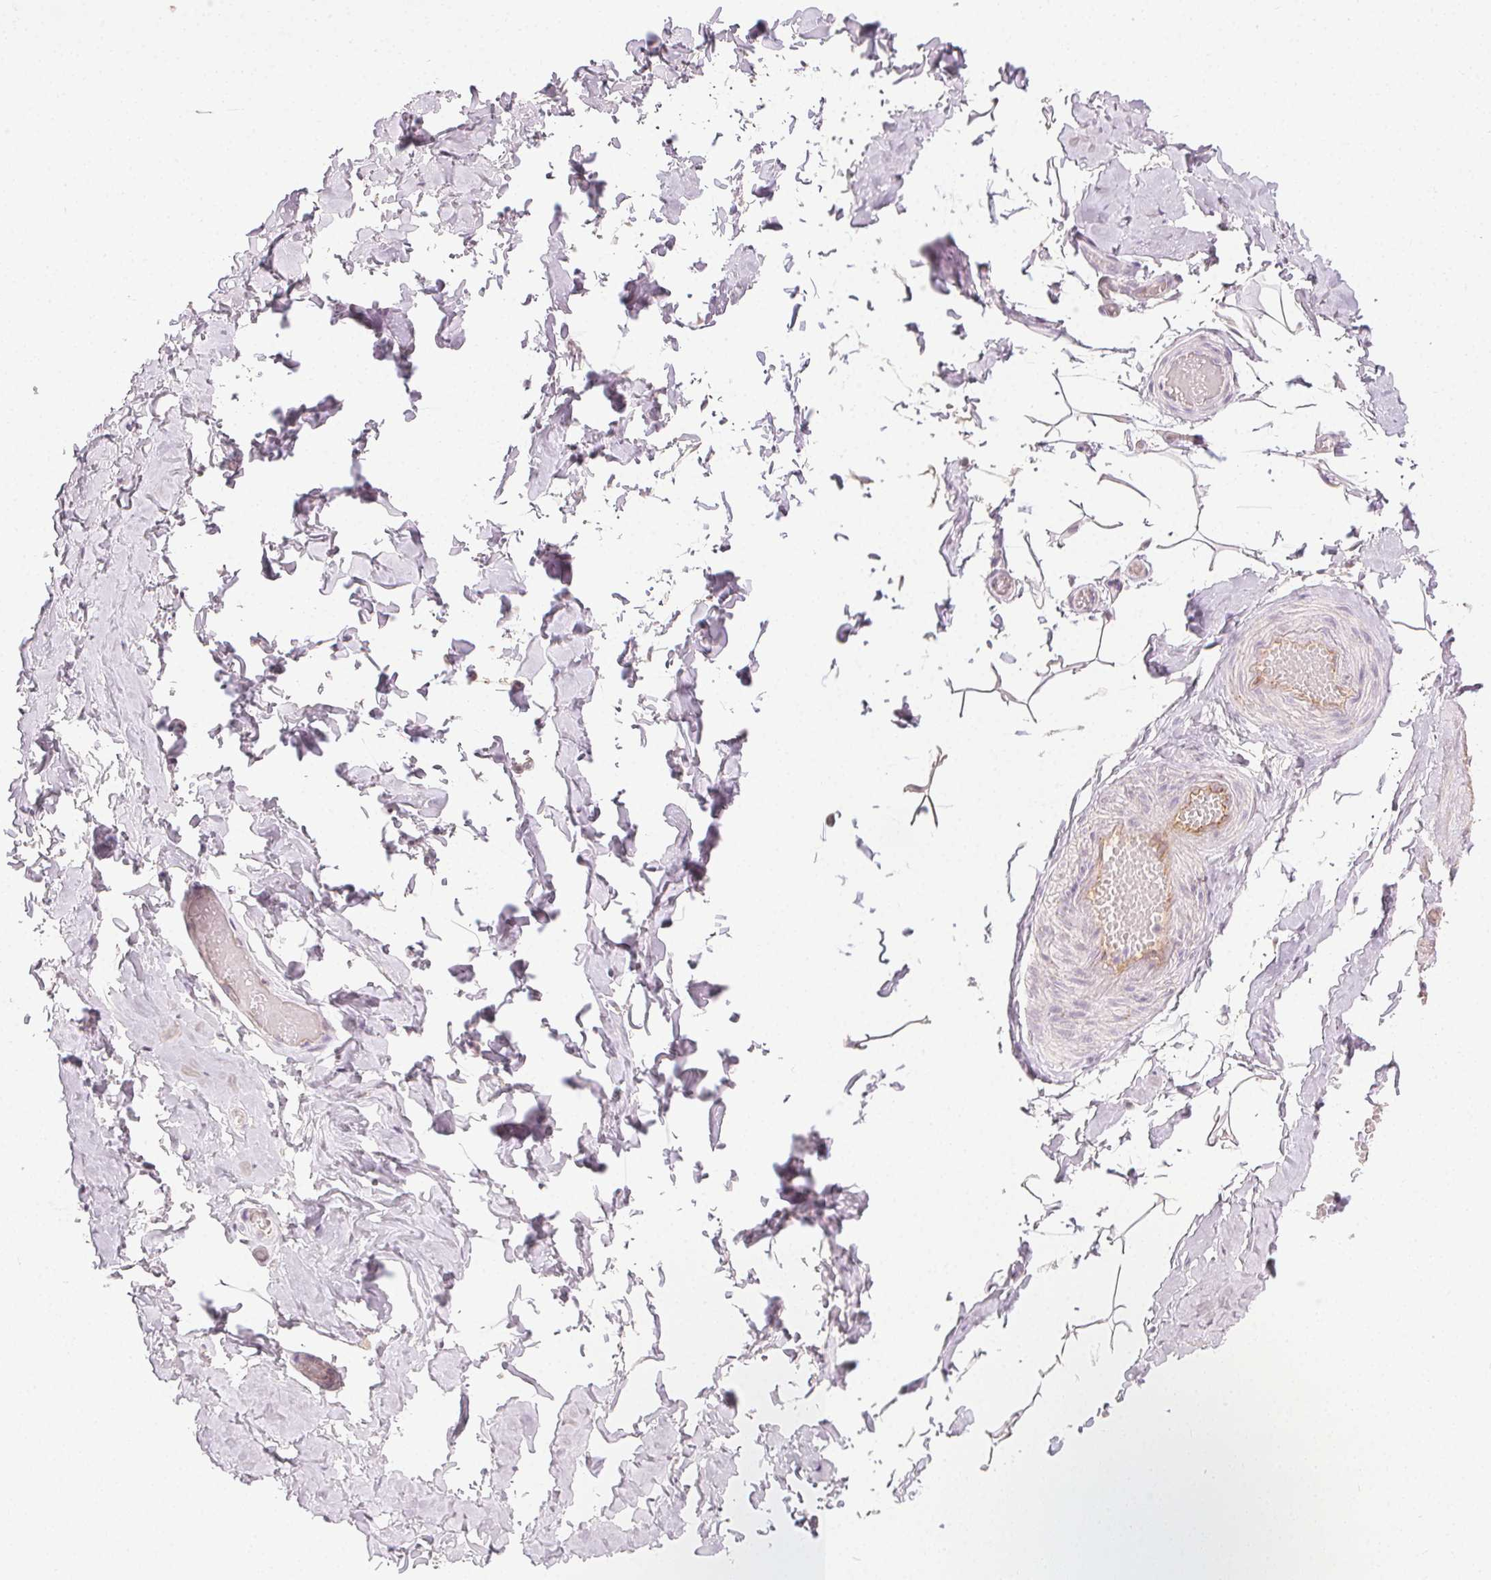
{"staining": {"intensity": "weak", "quantity": "<25%", "location": "cytoplasmic/membranous"}, "tissue": "adipose tissue", "cell_type": "Adipocytes", "image_type": "normal", "snomed": [{"axis": "morphology", "description": "Normal tissue, NOS"}, {"axis": "topography", "description": "Soft tissue"}, {"axis": "topography", "description": "Adipose tissue"}, {"axis": "topography", "description": "Vascular tissue"}, {"axis": "topography", "description": "Peripheral nerve tissue"}], "caption": "Micrograph shows no significant protein staining in adipocytes of benign adipose tissue. The staining is performed using DAB (3,3'-diaminobenzidine) brown chromogen with nuclei counter-stained in using hematoxylin.", "gene": "PODXL", "patient": {"sex": "male", "age": 29}}